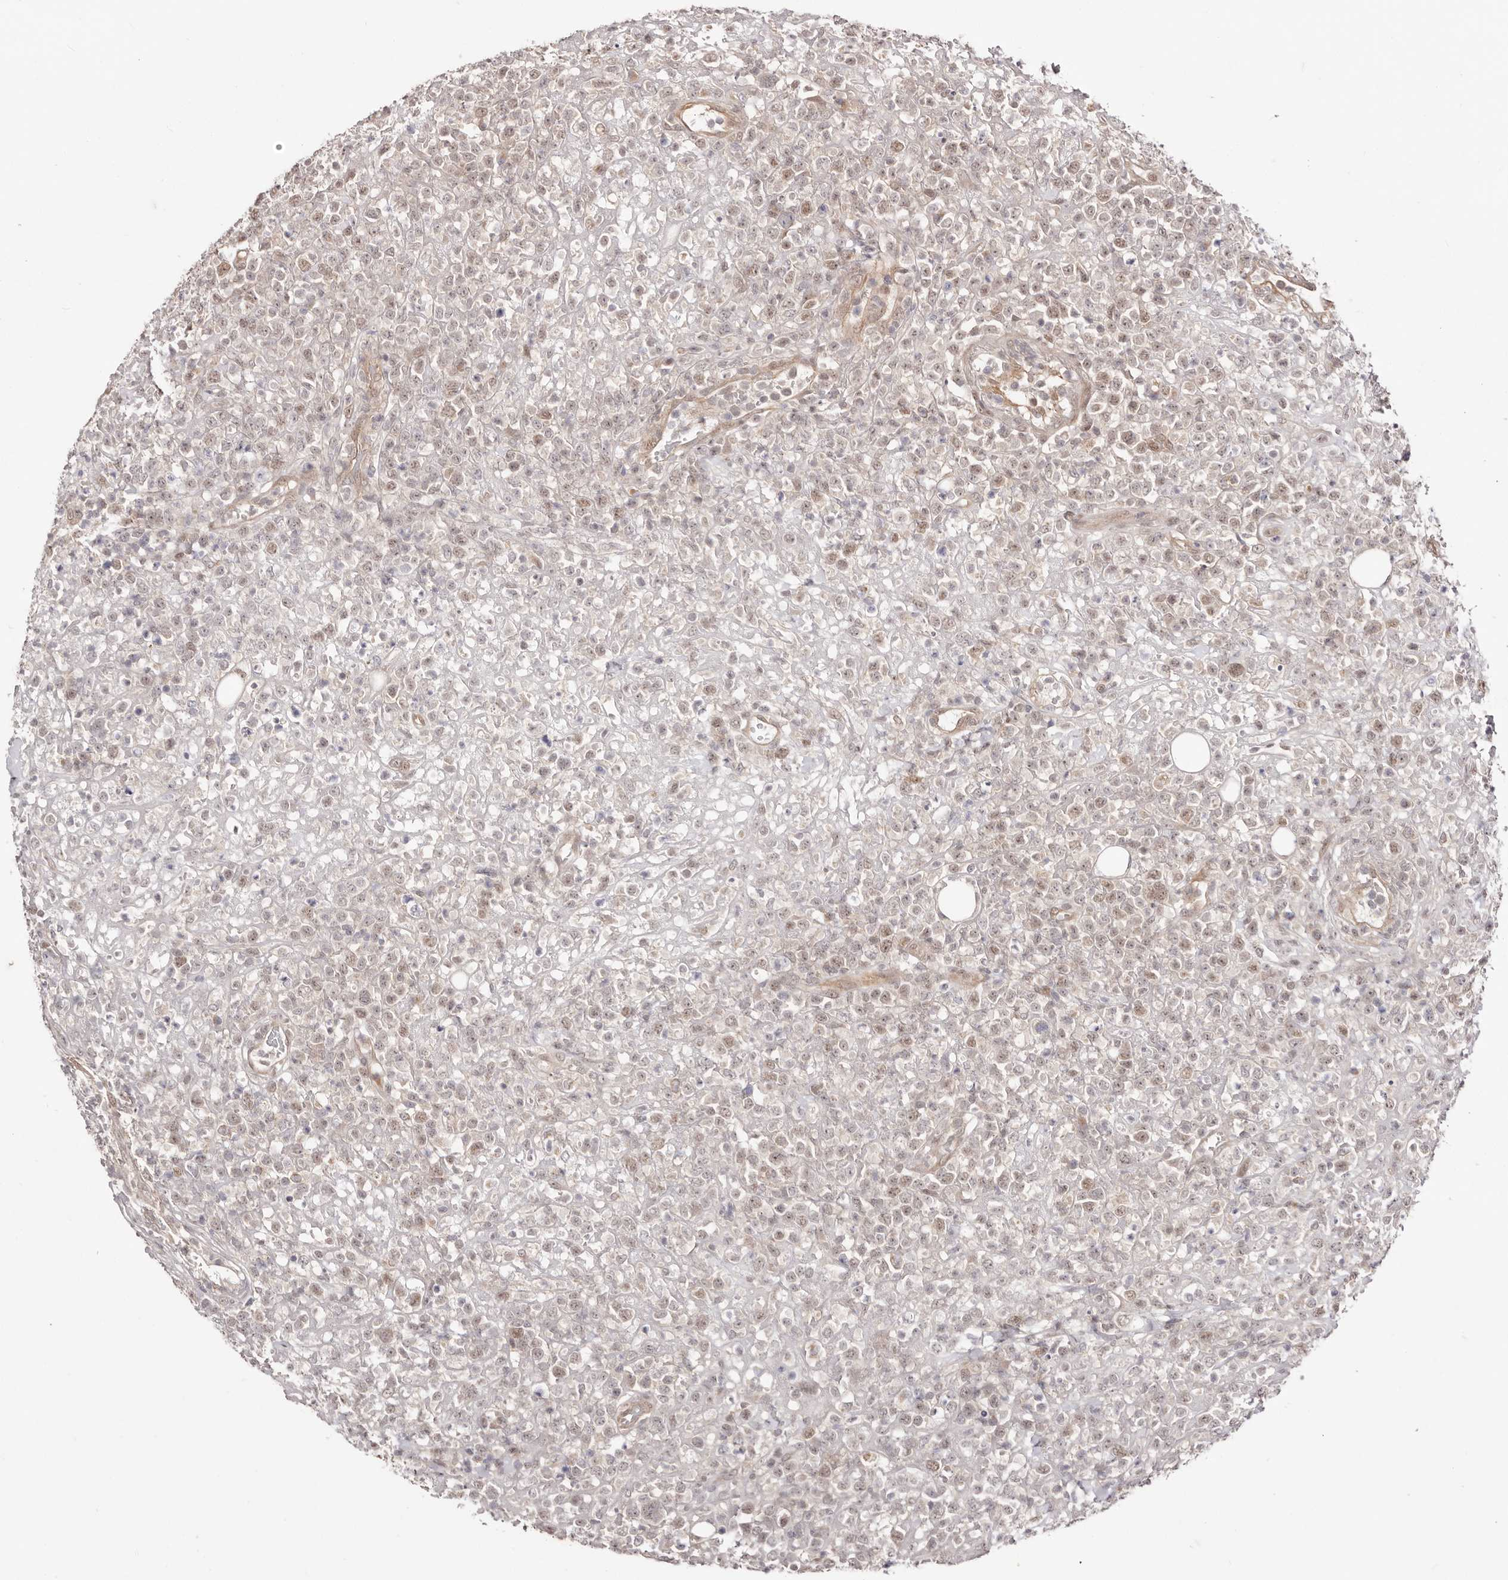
{"staining": {"intensity": "weak", "quantity": "25%-75%", "location": "nuclear"}, "tissue": "lymphoma", "cell_type": "Tumor cells", "image_type": "cancer", "snomed": [{"axis": "morphology", "description": "Malignant lymphoma, non-Hodgkin's type, High grade"}, {"axis": "topography", "description": "Colon"}], "caption": "A high-resolution histopathology image shows immunohistochemistry staining of high-grade malignant lymphoma, non-Hodgkin's type, which shows weak nuclear staining in approximately 25%-75% of tumor cells.", "gene": "EGR3", "patient": {"sex": "female", "age": 53}}